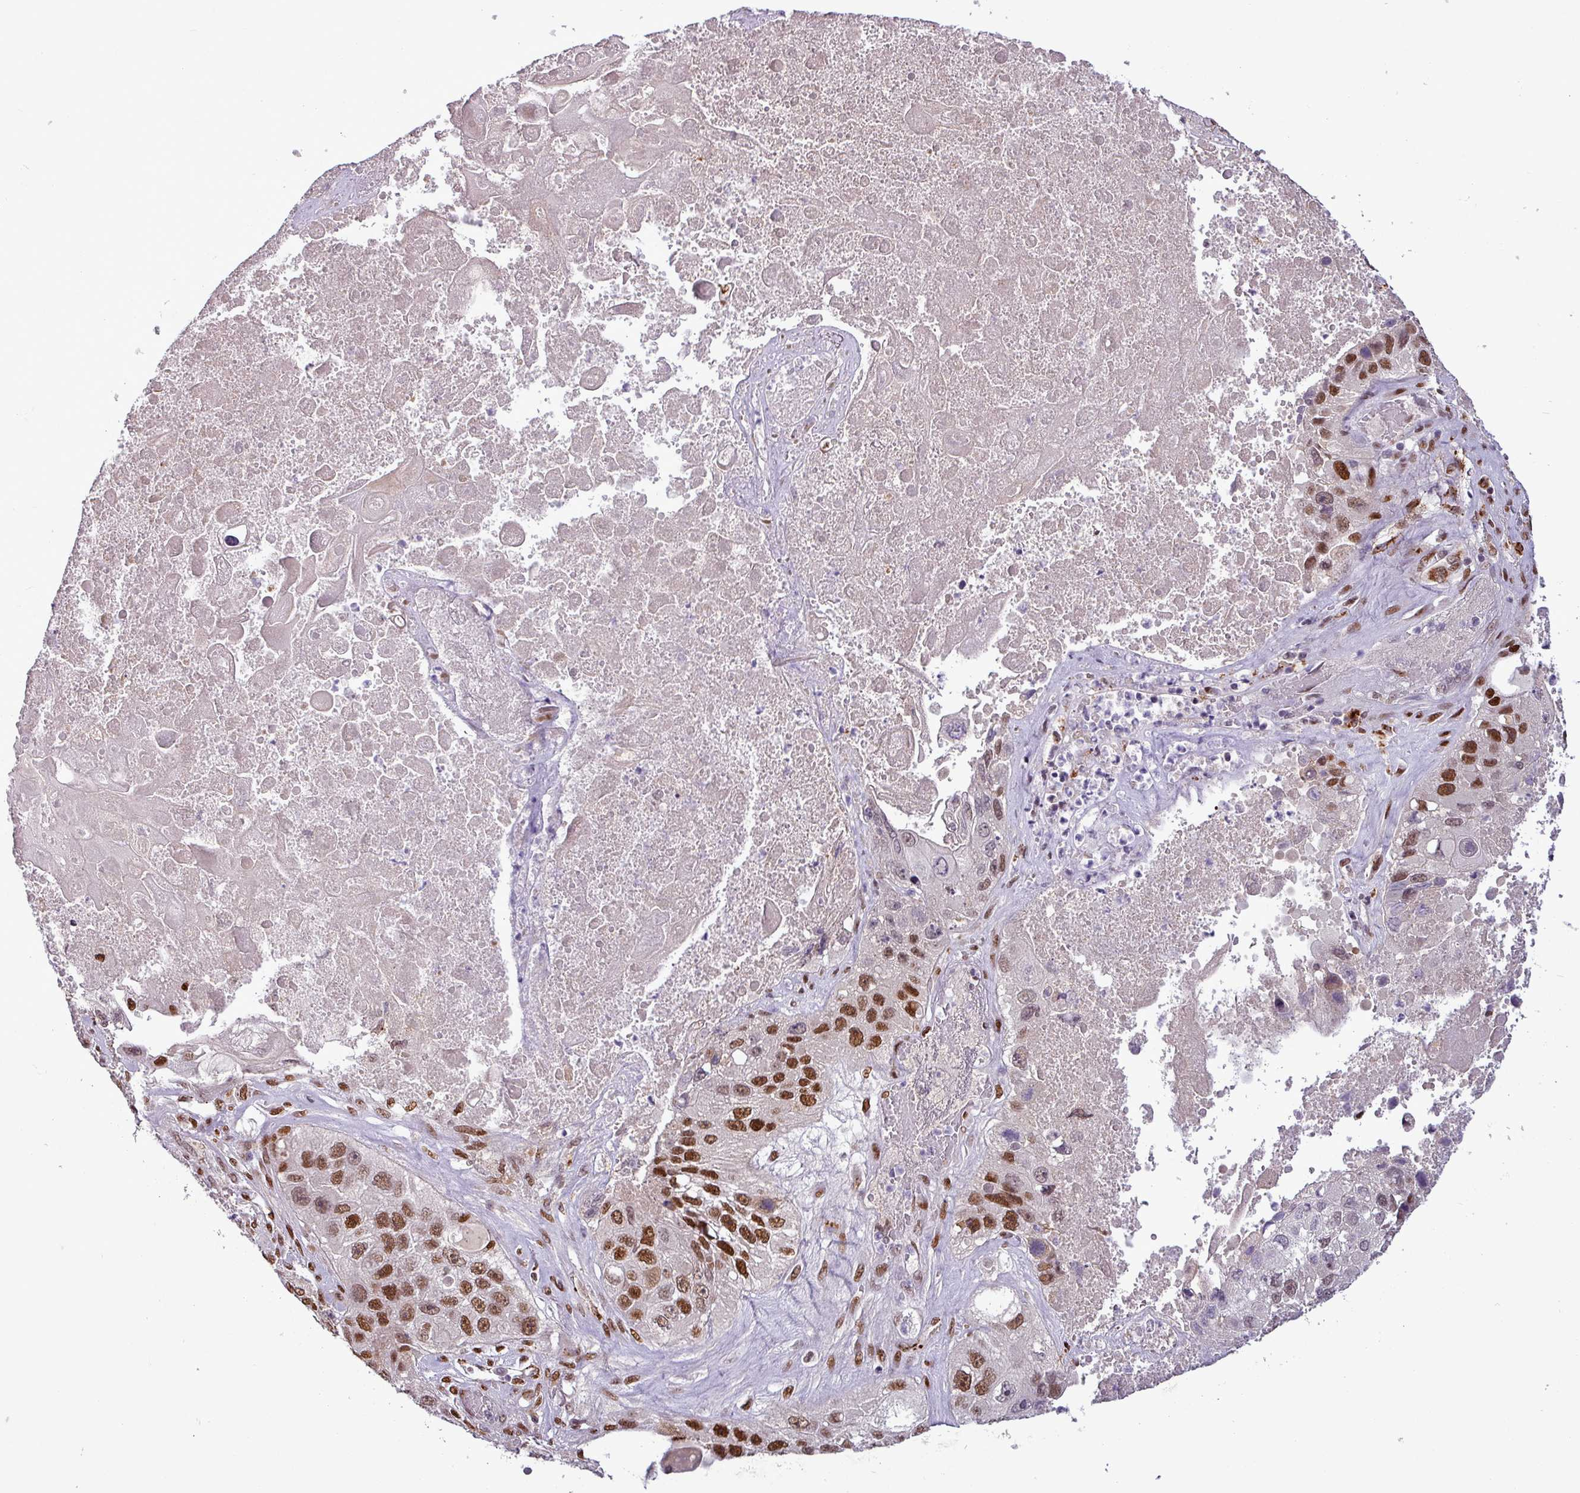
{"staining": {"intensity": "strong", "quantity": ">75%", "location": "nuclear"}, "tissue": "lung cancer", "cell_type": "Tumor cells", "image_type": "cancer", "snomed": [{"axis": "morphology", "description": "Squamous cell carcinoma, NOS"}, {"axis": "topography", "description": "Lung"}], "caption": "DAB (3,3'-diaminobenzidine) immunohistochemical staining of lung squamous cell carcinoma reveals strong nuclear protein staining in approximately >75% of tumor cells. (Stains: DAB (3,3'-diaminobenzidine) in brown, nuclei in blue, Microscopy: brightfield microscopy at high magnification).", "gene": "IRF2BPL", "patient": {"sex": "male", "age": 61}}